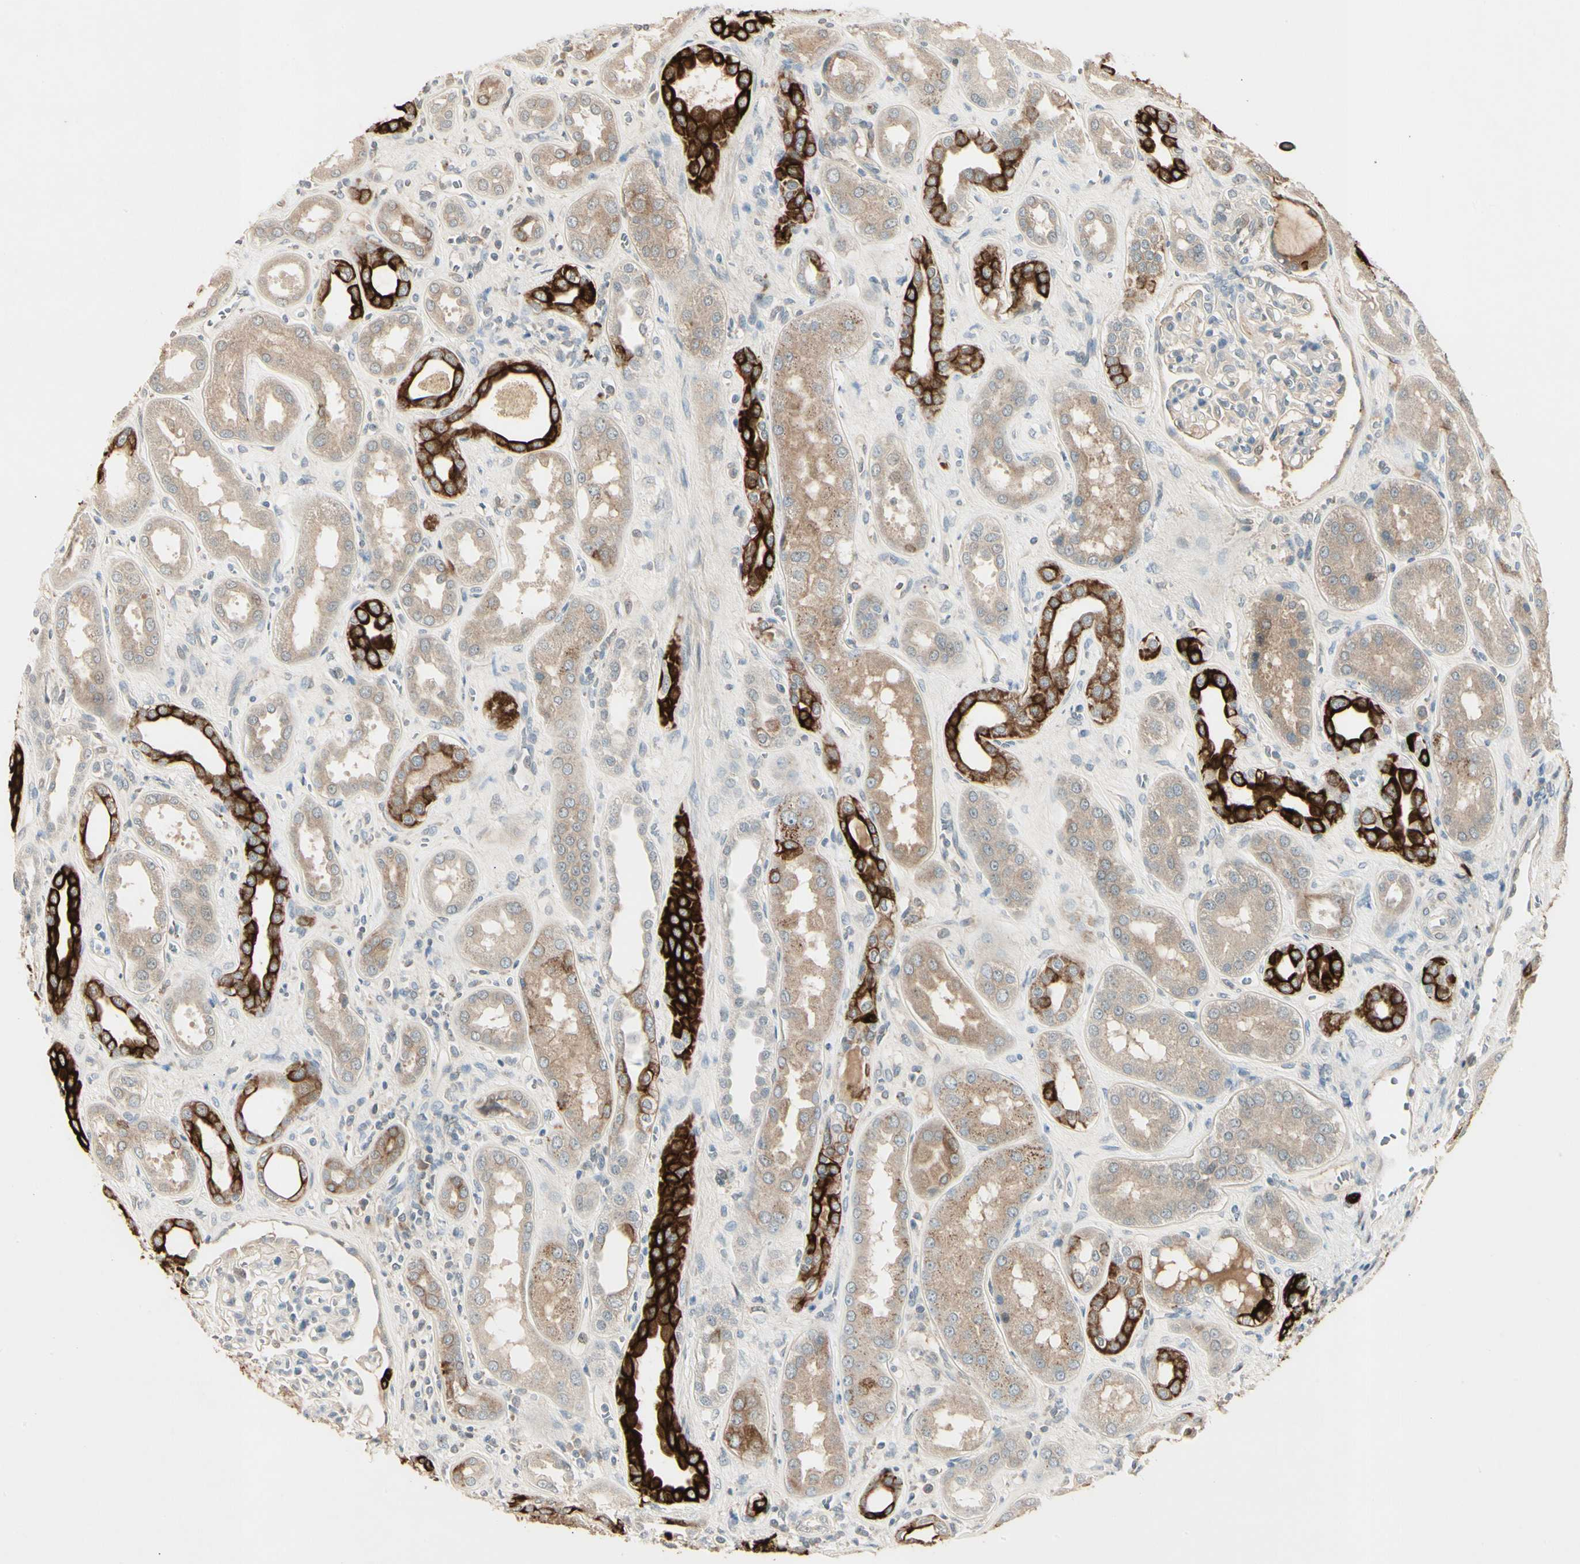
{"staining": {"intensity": "weak", "quantity": "<25%", "location": "cytoplasmic/membranous"}, "tissue": "kidney", "cell_type": "Cells in glomeruli", "image_type": "normal", "snomed": [{"axis": "morphology", "description": "Normal tissue, NOS"}, {"axis": "topography", "description": "Kidney"}], "caption": "Cells in glomeruli are negative for brown protein staining in benign kidney. (DAB immunohistochemistry (IHC) visualized using brightfield microscopy, high magnification).", "gene": "SKIL", "patient": {"sex": "male", "age": 59}}